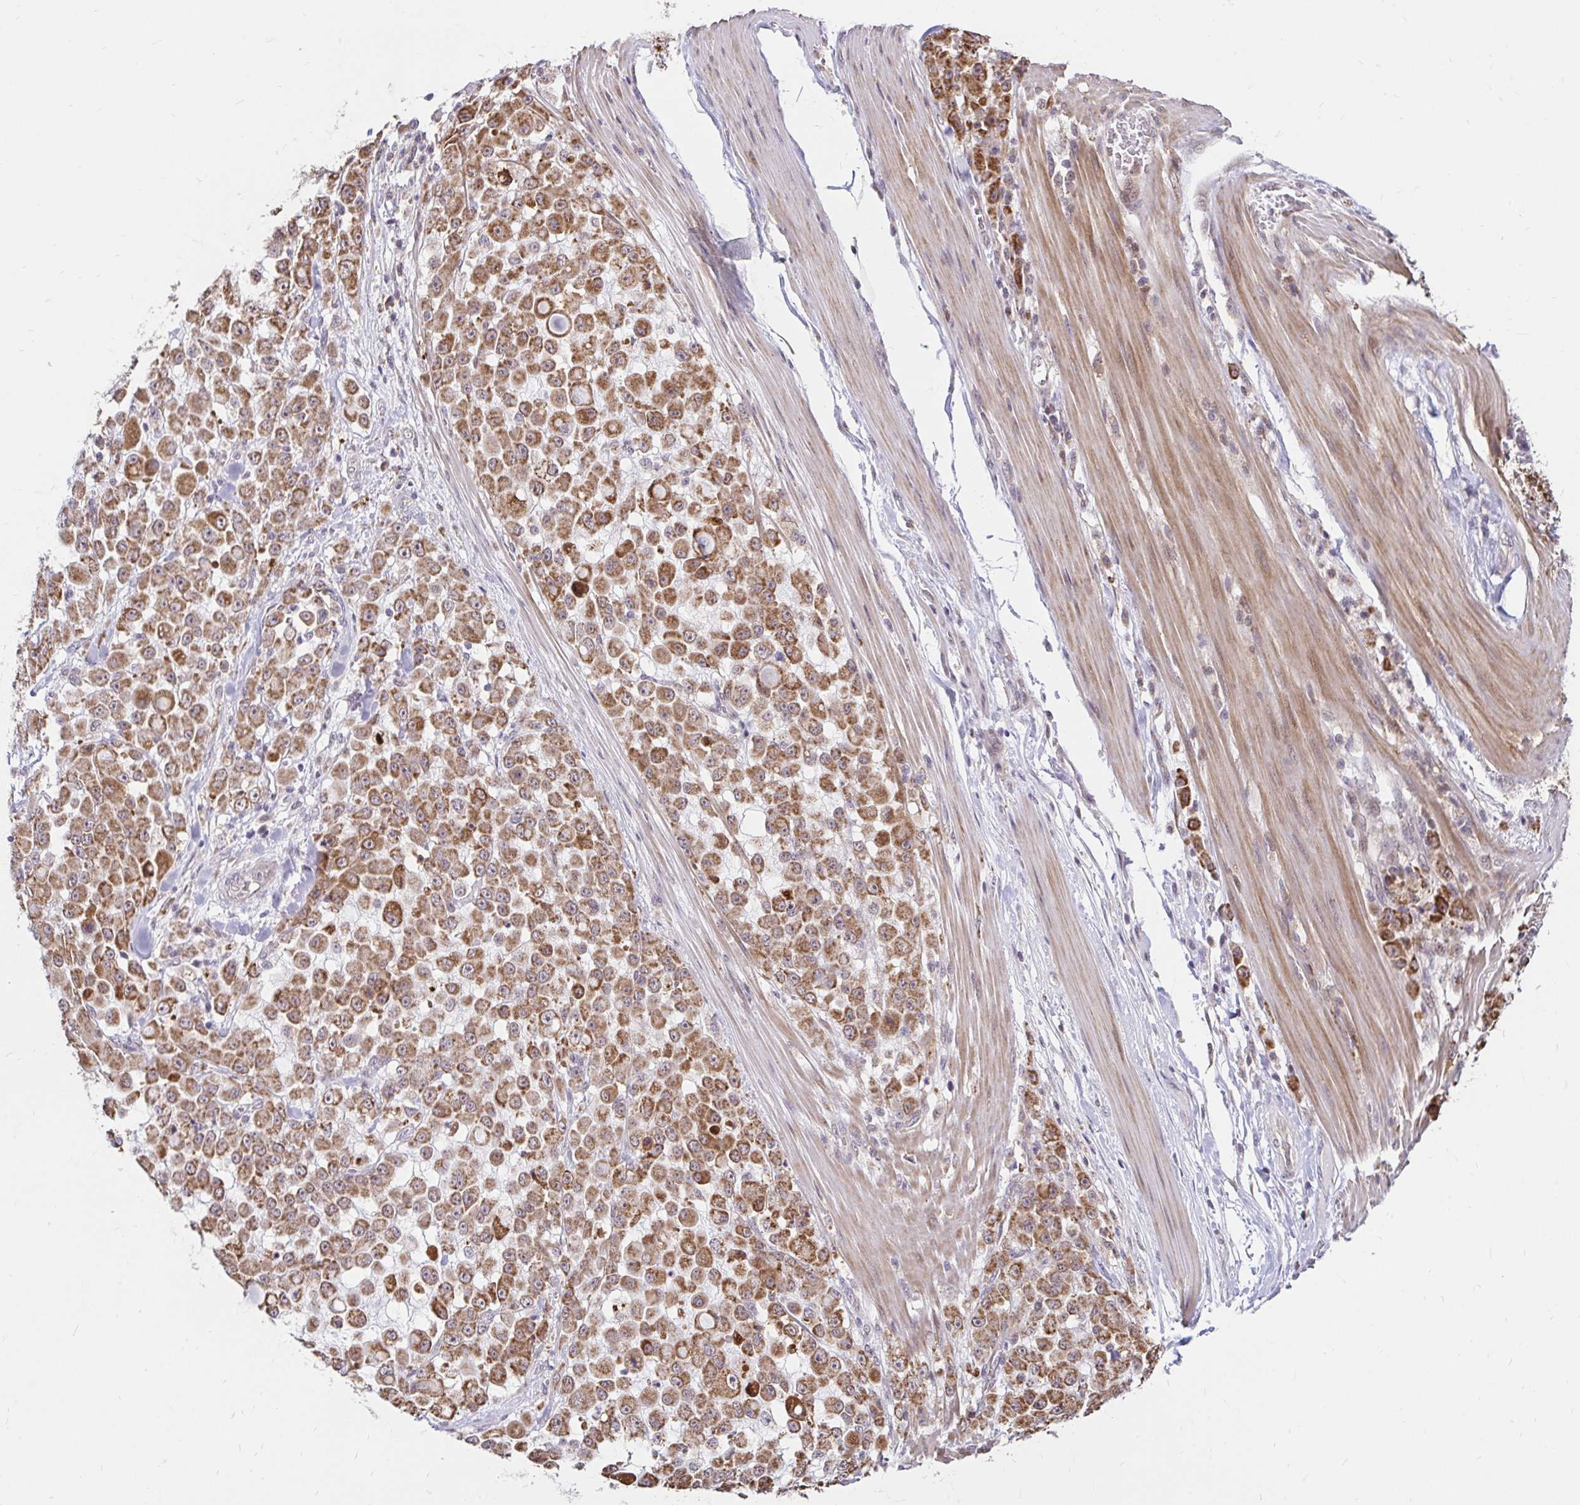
{"staining": {"intensity": "moderate", "quantity": ">75%", "location": "cytoplasmic/membranous"}, "tissue": "stomach cancer", "cell_type": "Tumor cells", "image_type": "cancer", "snomed": [{"axis": "morphology", "description": "Adenocarcinoma, NOS"}, {"axis": "topography", "description": "Stomach"}], "caption": "Stomach adenocarcinoma stained for a protein (brown) demonstrates moderate cytoplasmic/membranous positive staining in approximately >75% of tumor cells.", "gene": "TIMM50", "patient": {"sex": "female", "age": 76}}